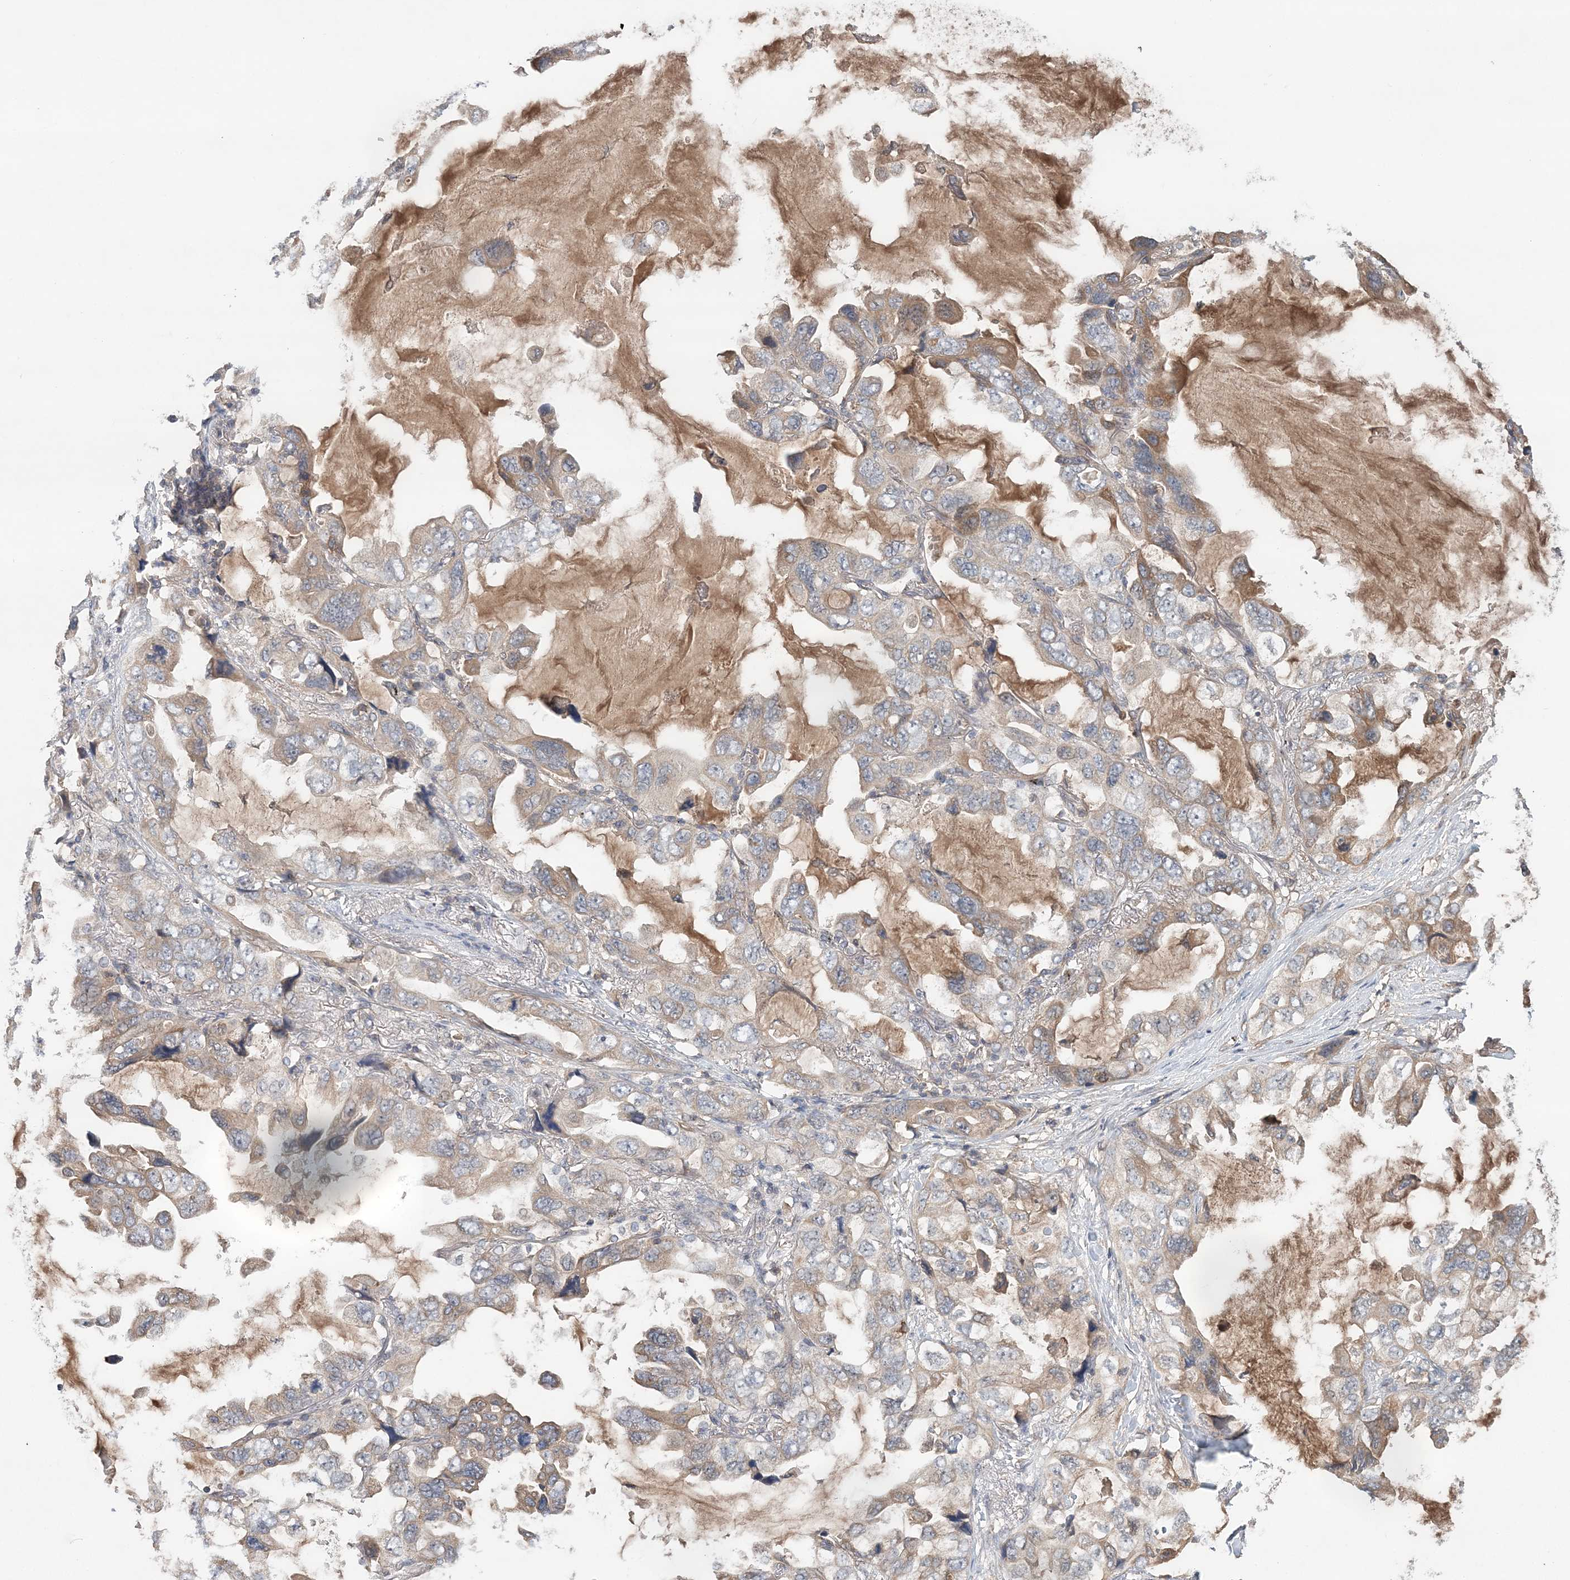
{"staining": {"intensity": "moderate", "quantity": "<25%", "location": "cytoplasmic/membranous"}, "tissue": "lung cancer", "cell_type": "Tumor cells", "image_type": "cancer", "snomed": [{"axis": "morphology", "description": "Squamous cell carcinoma, NOS"}, {"axis": "topography", "description": "Lung"}], "caption": "There is low levels of moderate cytoplasmic/membranous expression in tumor cells of squamous cell carcinoma (lung), as demonstrated by immunohistochemical staining (brown color).", "gene": "SYCP3", "patient": {"sex": "female", "age": 73}}